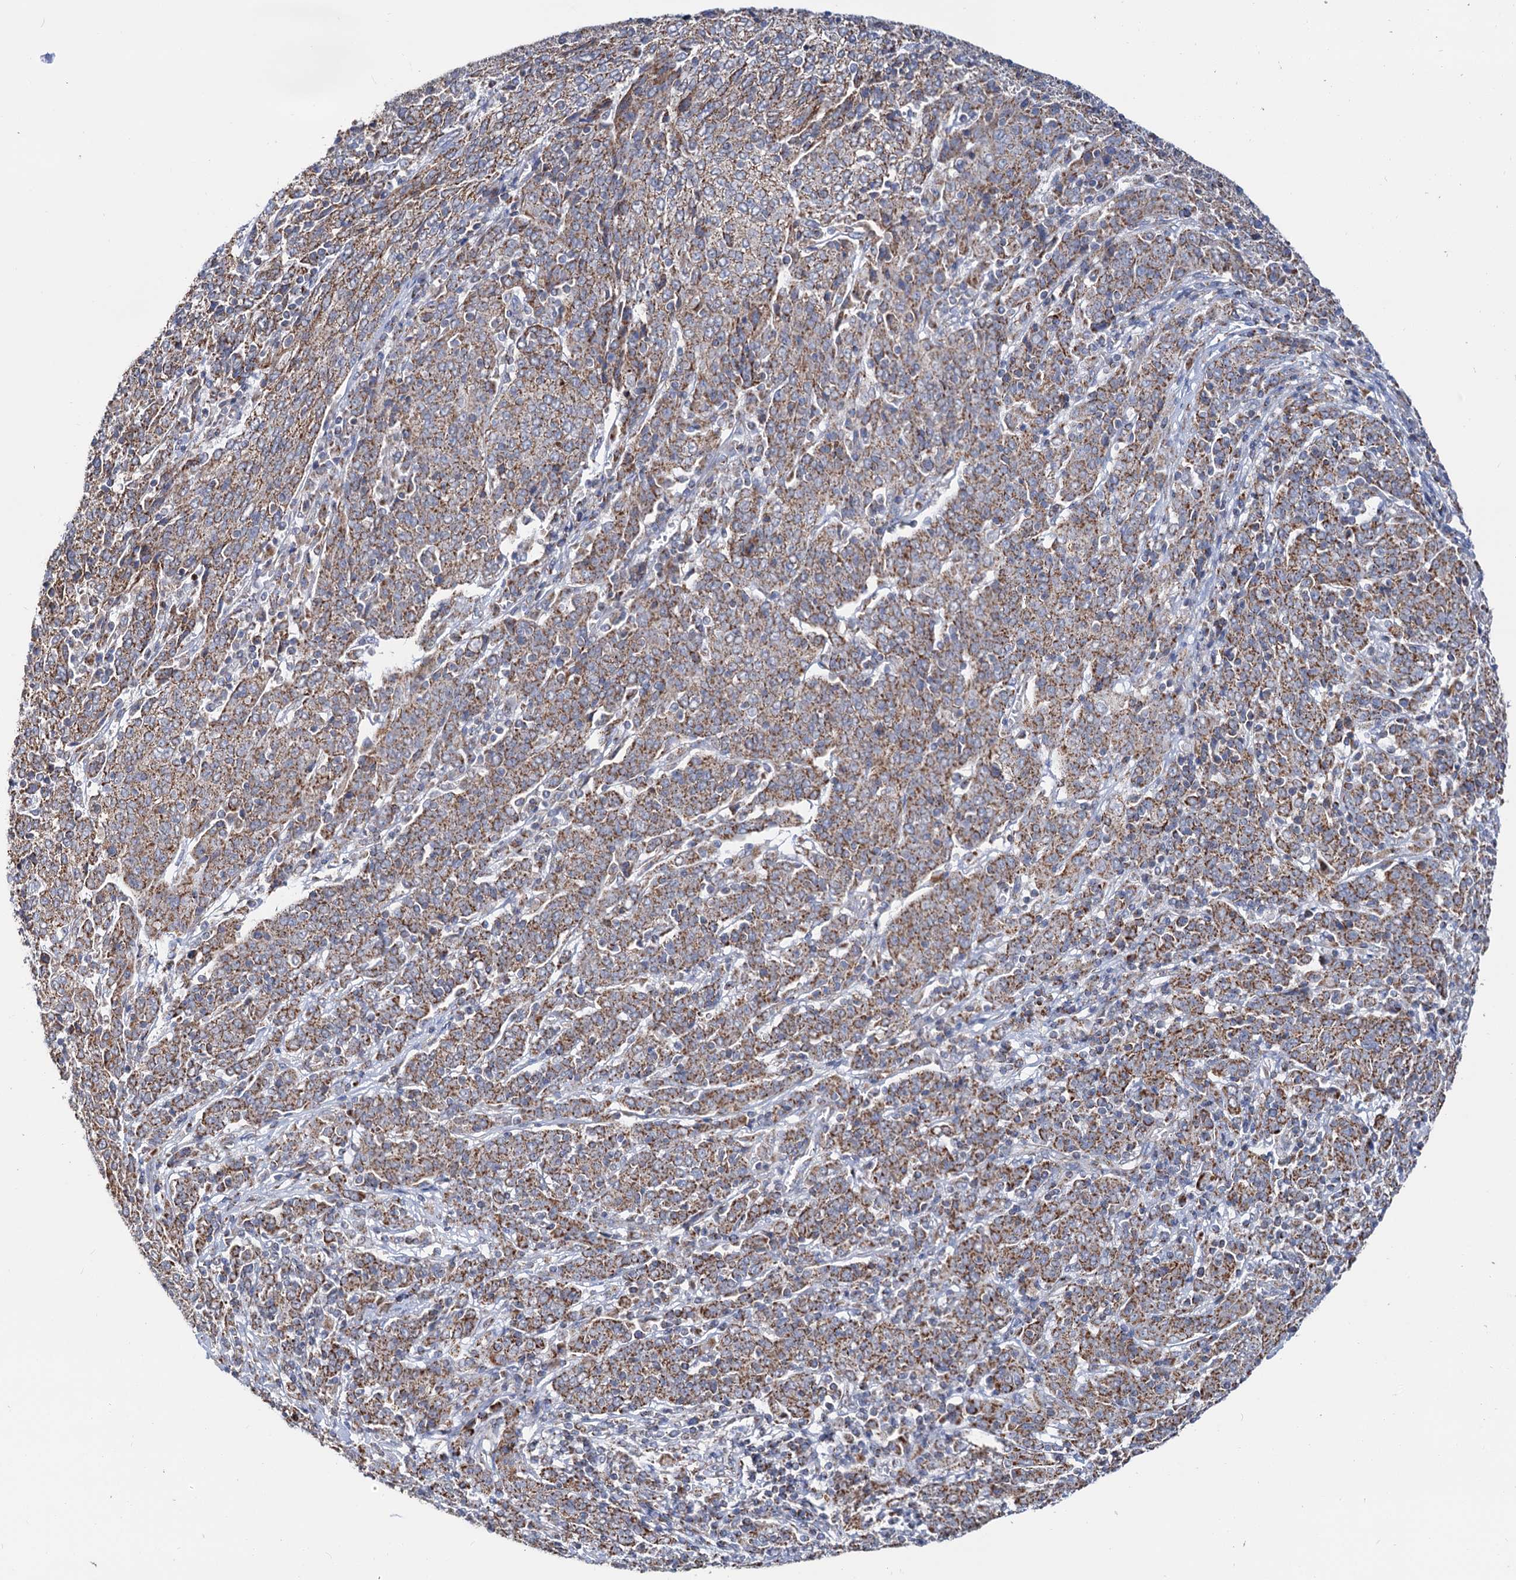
{"staining": {"intensity": "moderate", "quantity": ">75%", "location": "cytoplasmic/membranous"}, "tissue": "cervical cancer", "cell_type": "Tumor cells", "image_type": "cancer", "snomed": [{"axis": "morphology", "description": "Squamous cell carcinoma, NOS"}, {"axis": "topography", "description": "Cervix"}], "caption": "Protein staining of squamous cell carcinoma (cervical) tissue exhibits moderate cytoplasmic/membranous staining in about >75% of tumor cells. The staining was performed using DAB (3,3'-diaminobenzidine), with brown indicating positive protein expression. Nuclei are stained blue with hematoxylin.", "gene": "C2CD3", "patient": {"sex": "female", "age": 67}}